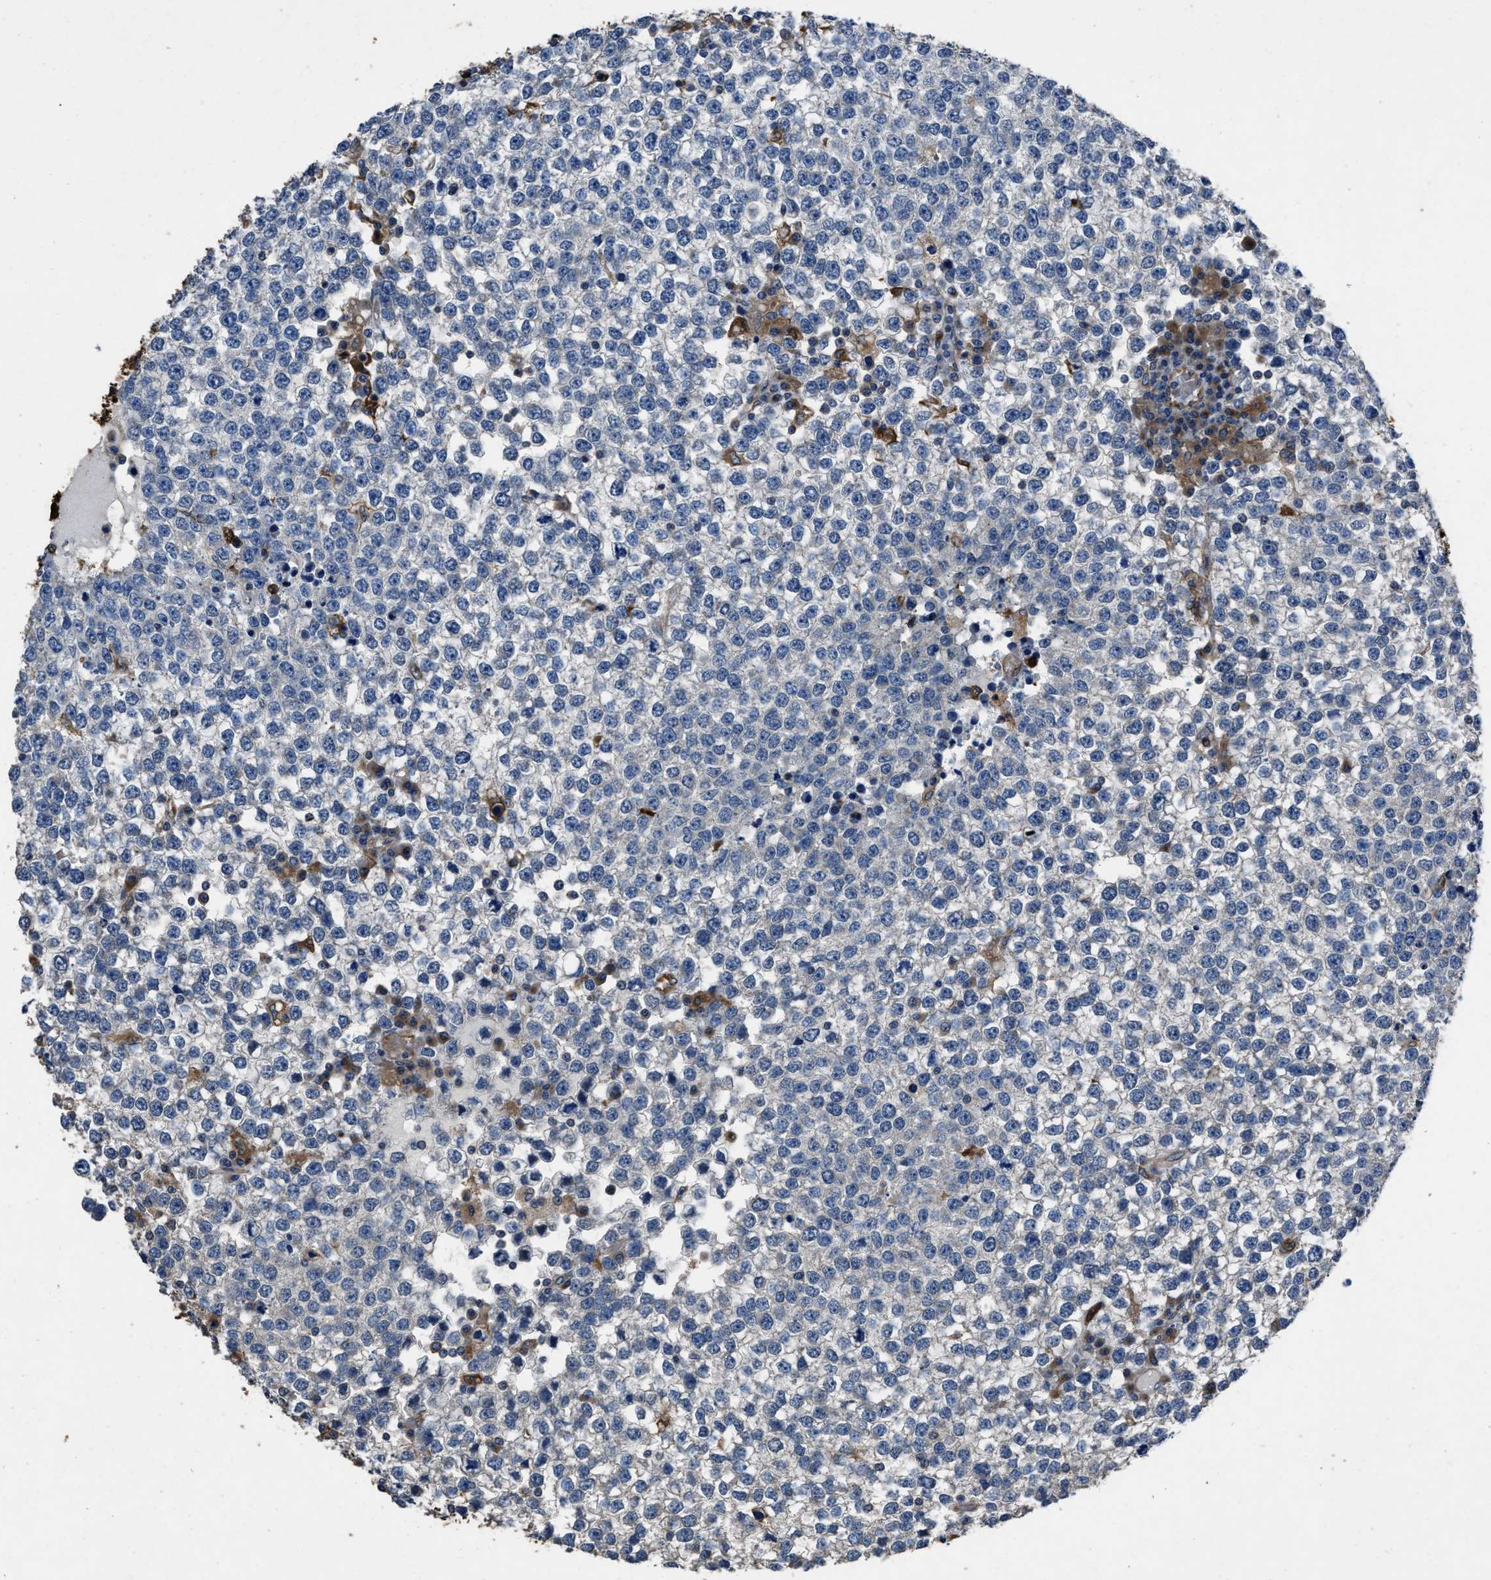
{"staining": {"intensity": "negative", "quantity": "none", "location": "none"}, "tissue": "testis cancer", "cell_type": "Tumor cells", "image_type": "cancer", "snomed": [{"axis": "morphology", "description": "Seminoma, NOS"}, {"axis": "topography", "description": "Testis"}], "caption": "There is no significant expression in tumor cells of testis seminoma.", "gene": "ANGPT1", "patient": {"sex": "male", "age": 65}}